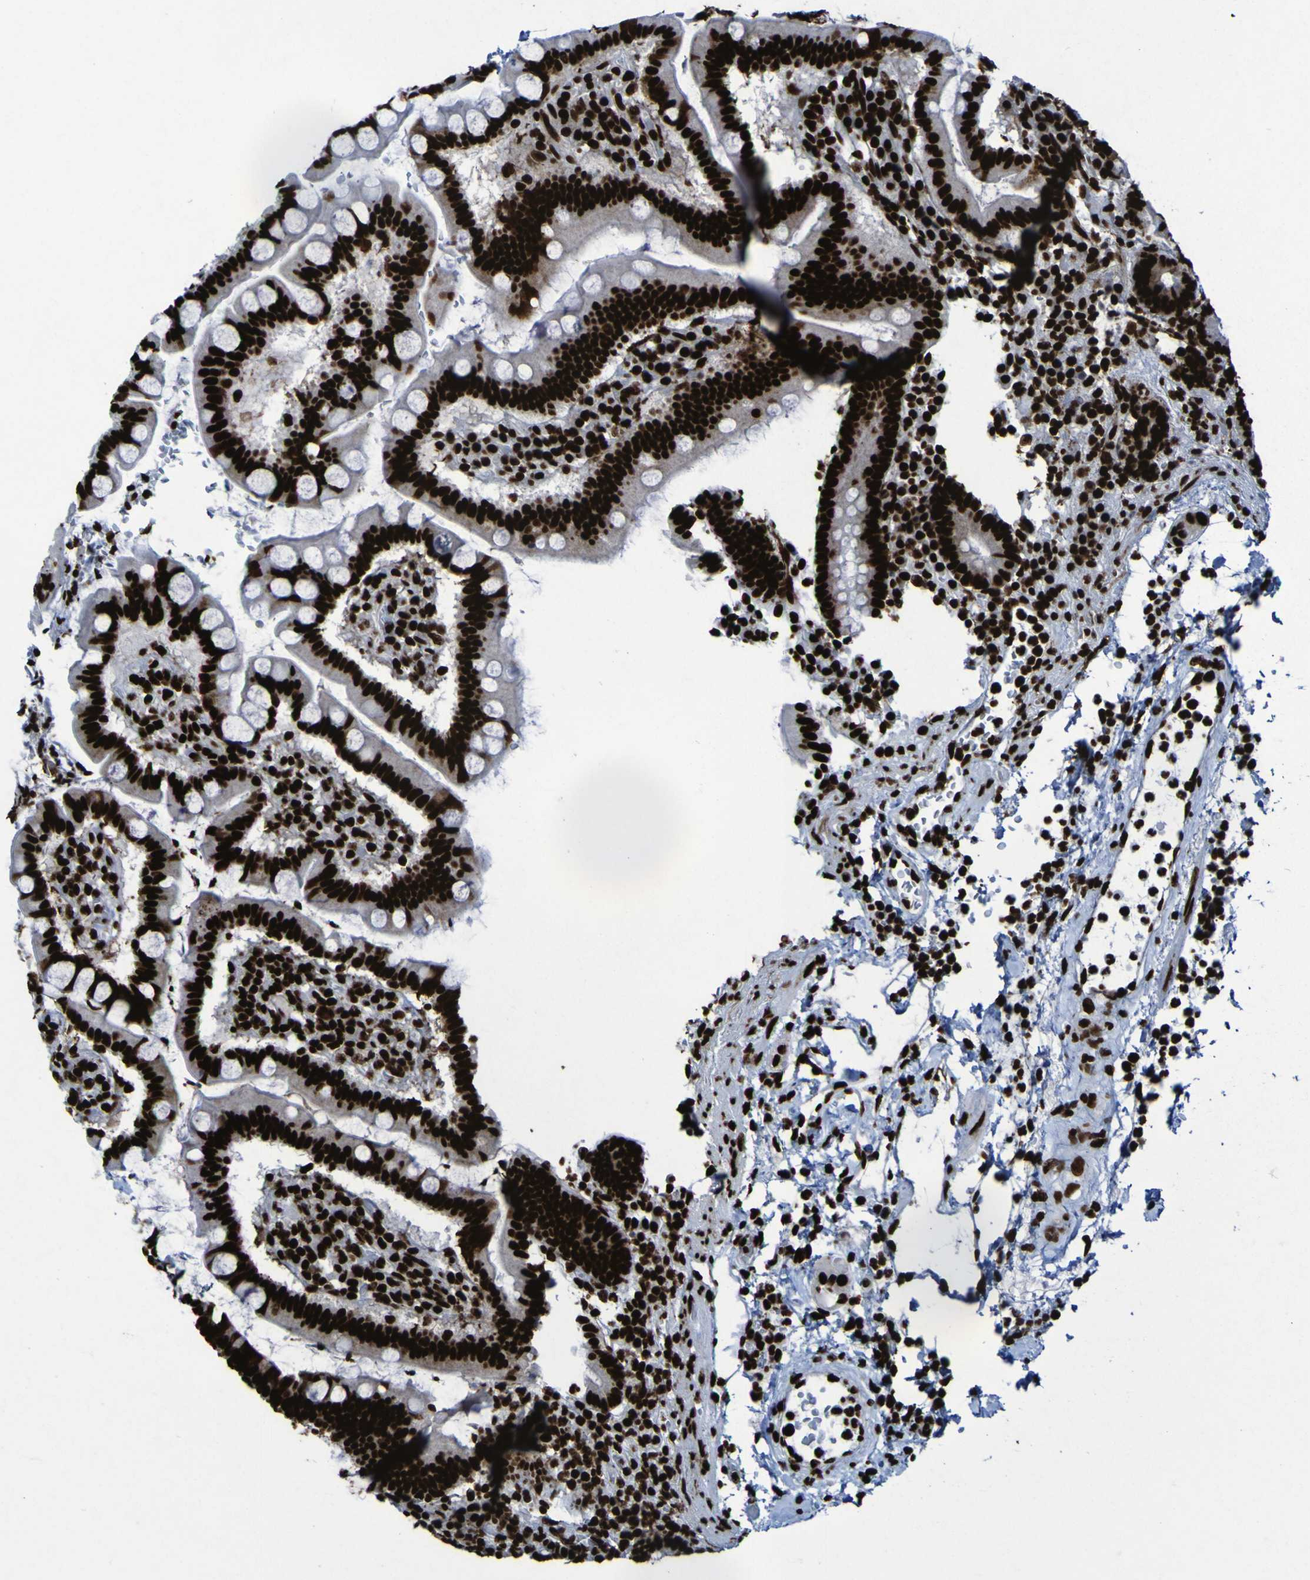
{"staining": {"intensity": "strong", "quantity": ">75%", "location": "nuclear"}, "tissue": "stomach", "cell_type": "Glandular cells", "image_type": "normal", "snomed": [{"axis": "morphology", "description": "Normal tissue, NOS"}, {"axis": "topography", "description": "Stomach, upper"}], "caption": "The histopathology image displays immunohistochemical staining of normal stomach. There is strong nuclear expression is present in approximately >75% of glandular cells. Ihc stains the protein in brown and the nuclei are stained blue.", "gene": "NPM1", "patient": {"sex": "male", "age": 68}}